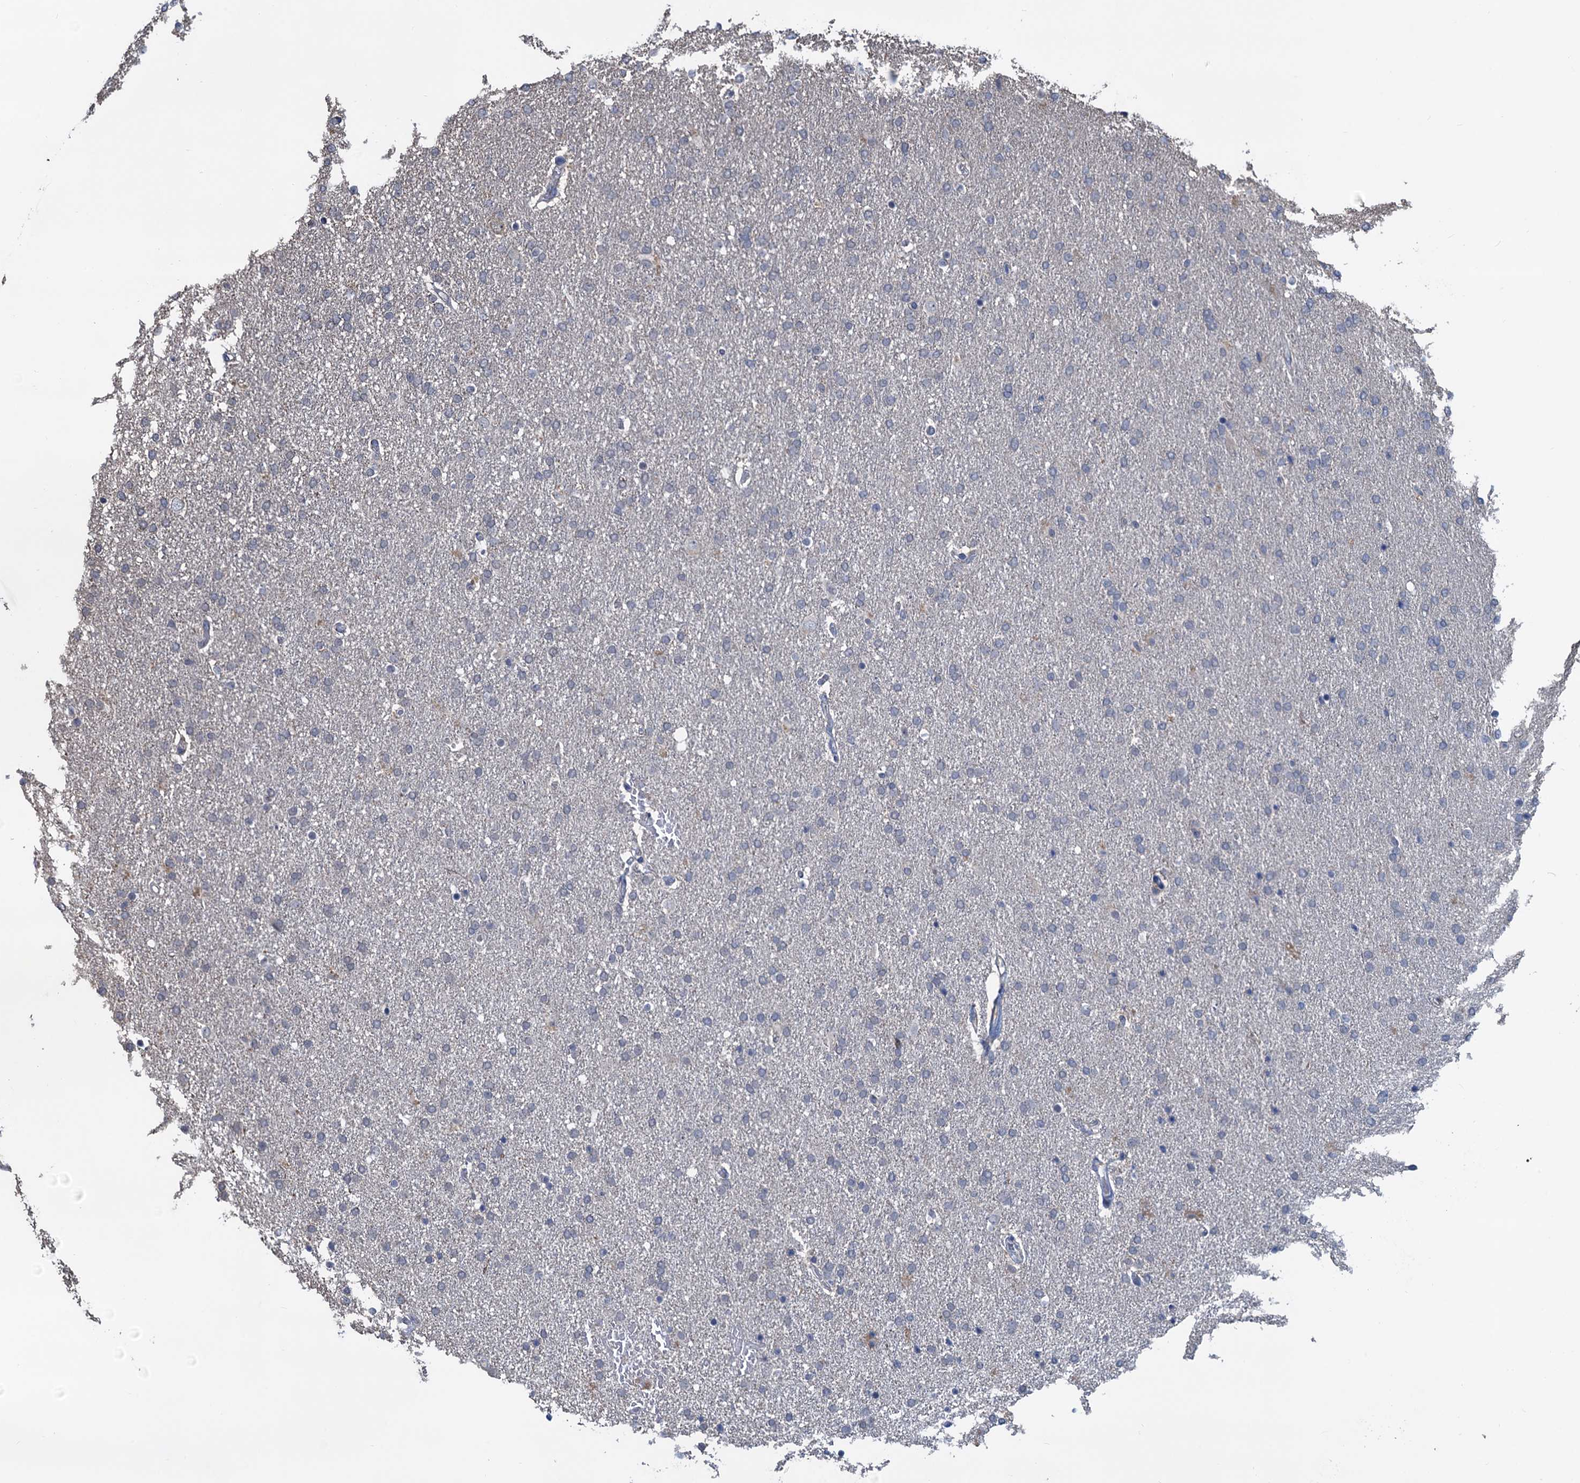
{"staining": {"intensity": "negative", "quantity": "none", "location": "none"}, "tissue": "glioma", "cell_type": "Tumor cells", "image_type": "cancer", "snomed": [{"axis": "morphology", "description": "Glioma, malignant, High grade"}, {"axis": "topography", "description": "Brain"}], "caption": "This is a histopathology image of IHC staining of malignant glioma (high-grade), which shows no expression in tumor cells.", "gene": "RTKN2", "patient": {"sex": "male", "age": 72}}